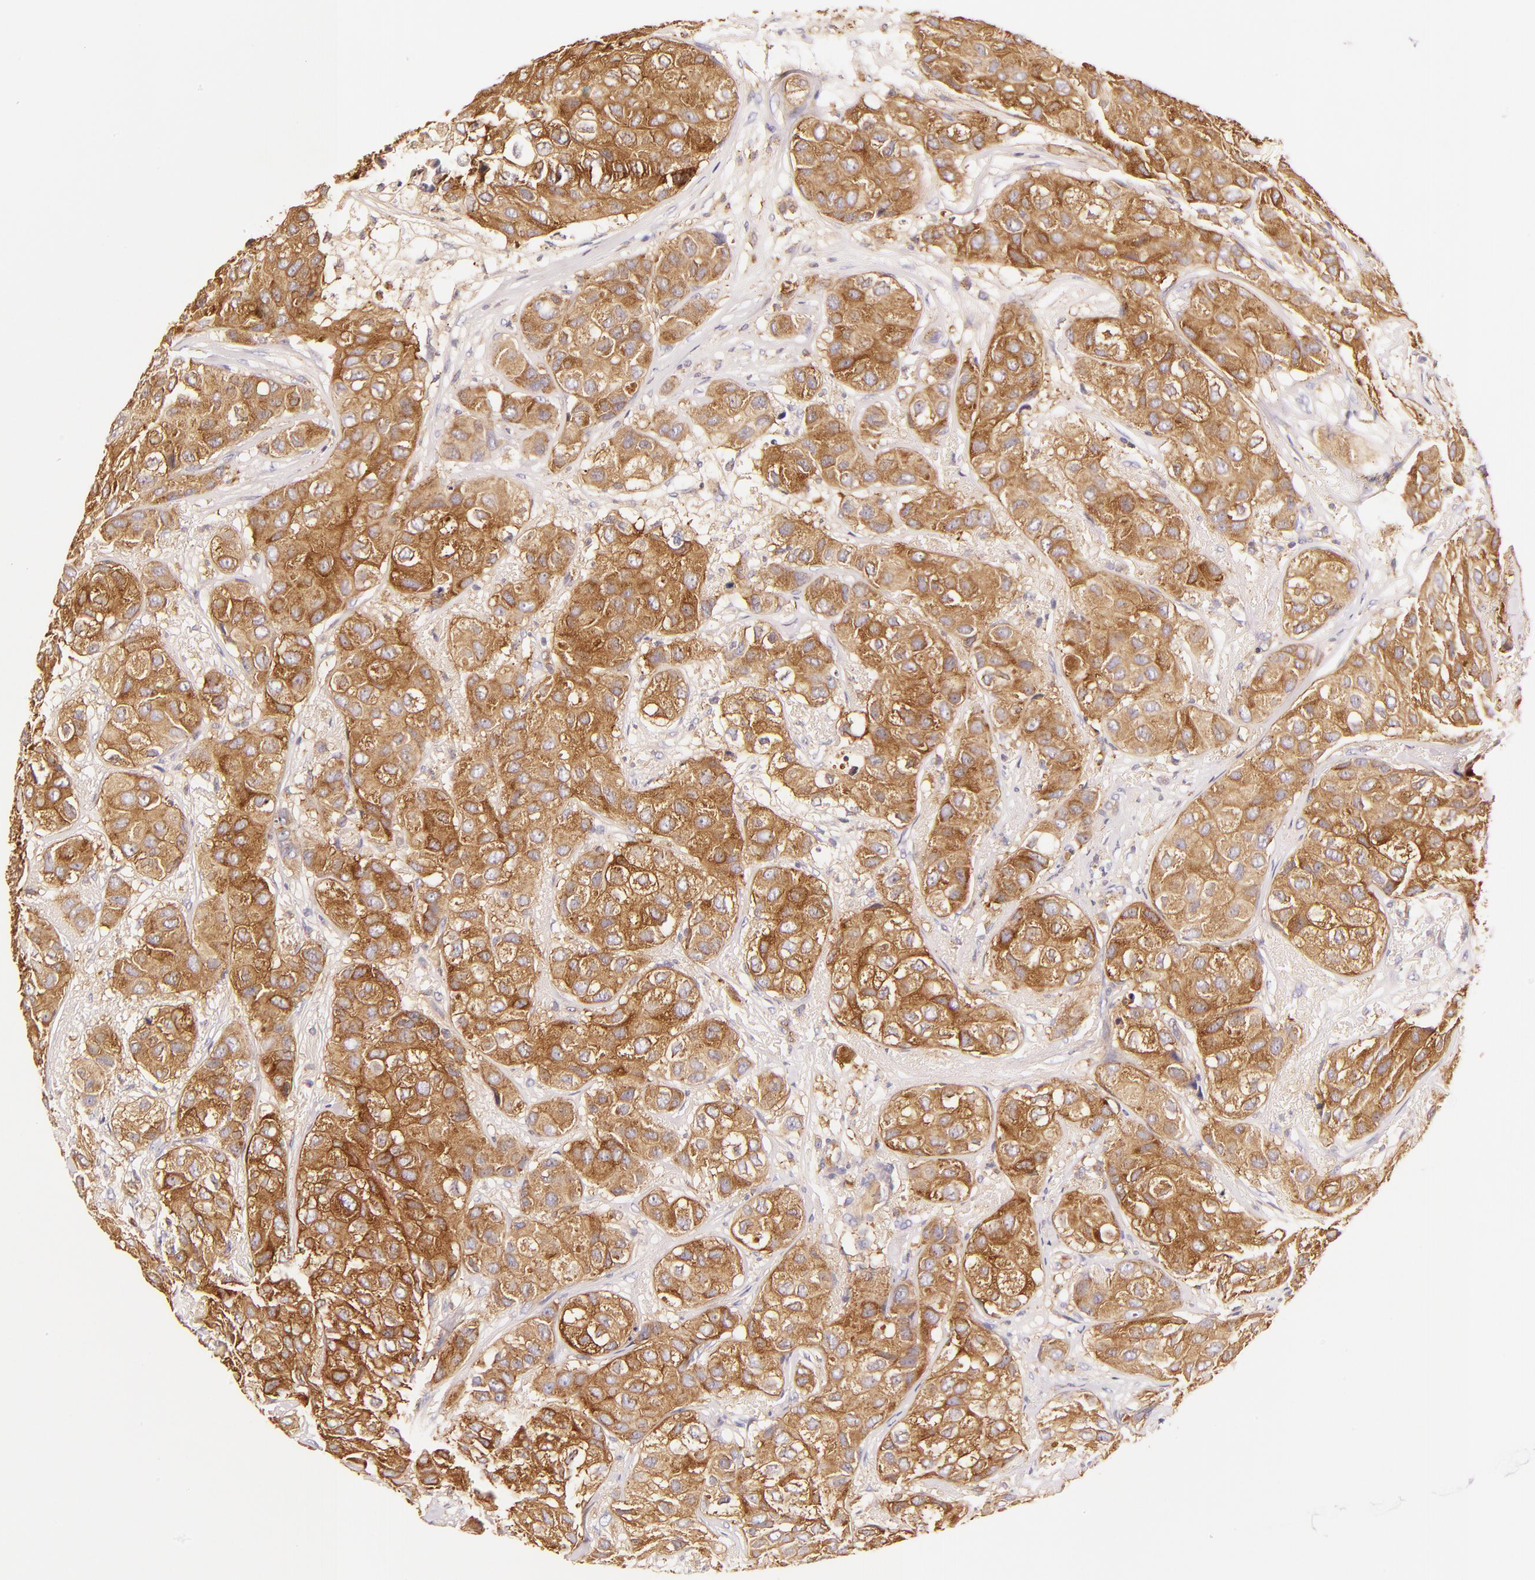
{"staining": {"intensity": "moderate", "quantity": ">75%", "location": "cytoplasmic/membranous"}, "tissue": "breast cancer", "cell_type": "Tumor cells", "image_type": "cancer", "snomed": [{"axis": "morphology", "description": "Duct carcinoma"}, {"axis": "topography", "description": "Breast"}], "caption": "Brown immunohistochemical staining in human breast intraductal carcinoma exhibits moderate cytoplasmic/membranous expression in approximately >75% of tumor cells. Using DAB (3,3'-diaminobenzidine) (brown) and hematoxylin (blue) stains, captured at high magnification using brightfield microscopy.", "gene": "CD2AP", "patient": {"sex": "female", "age": 68}}